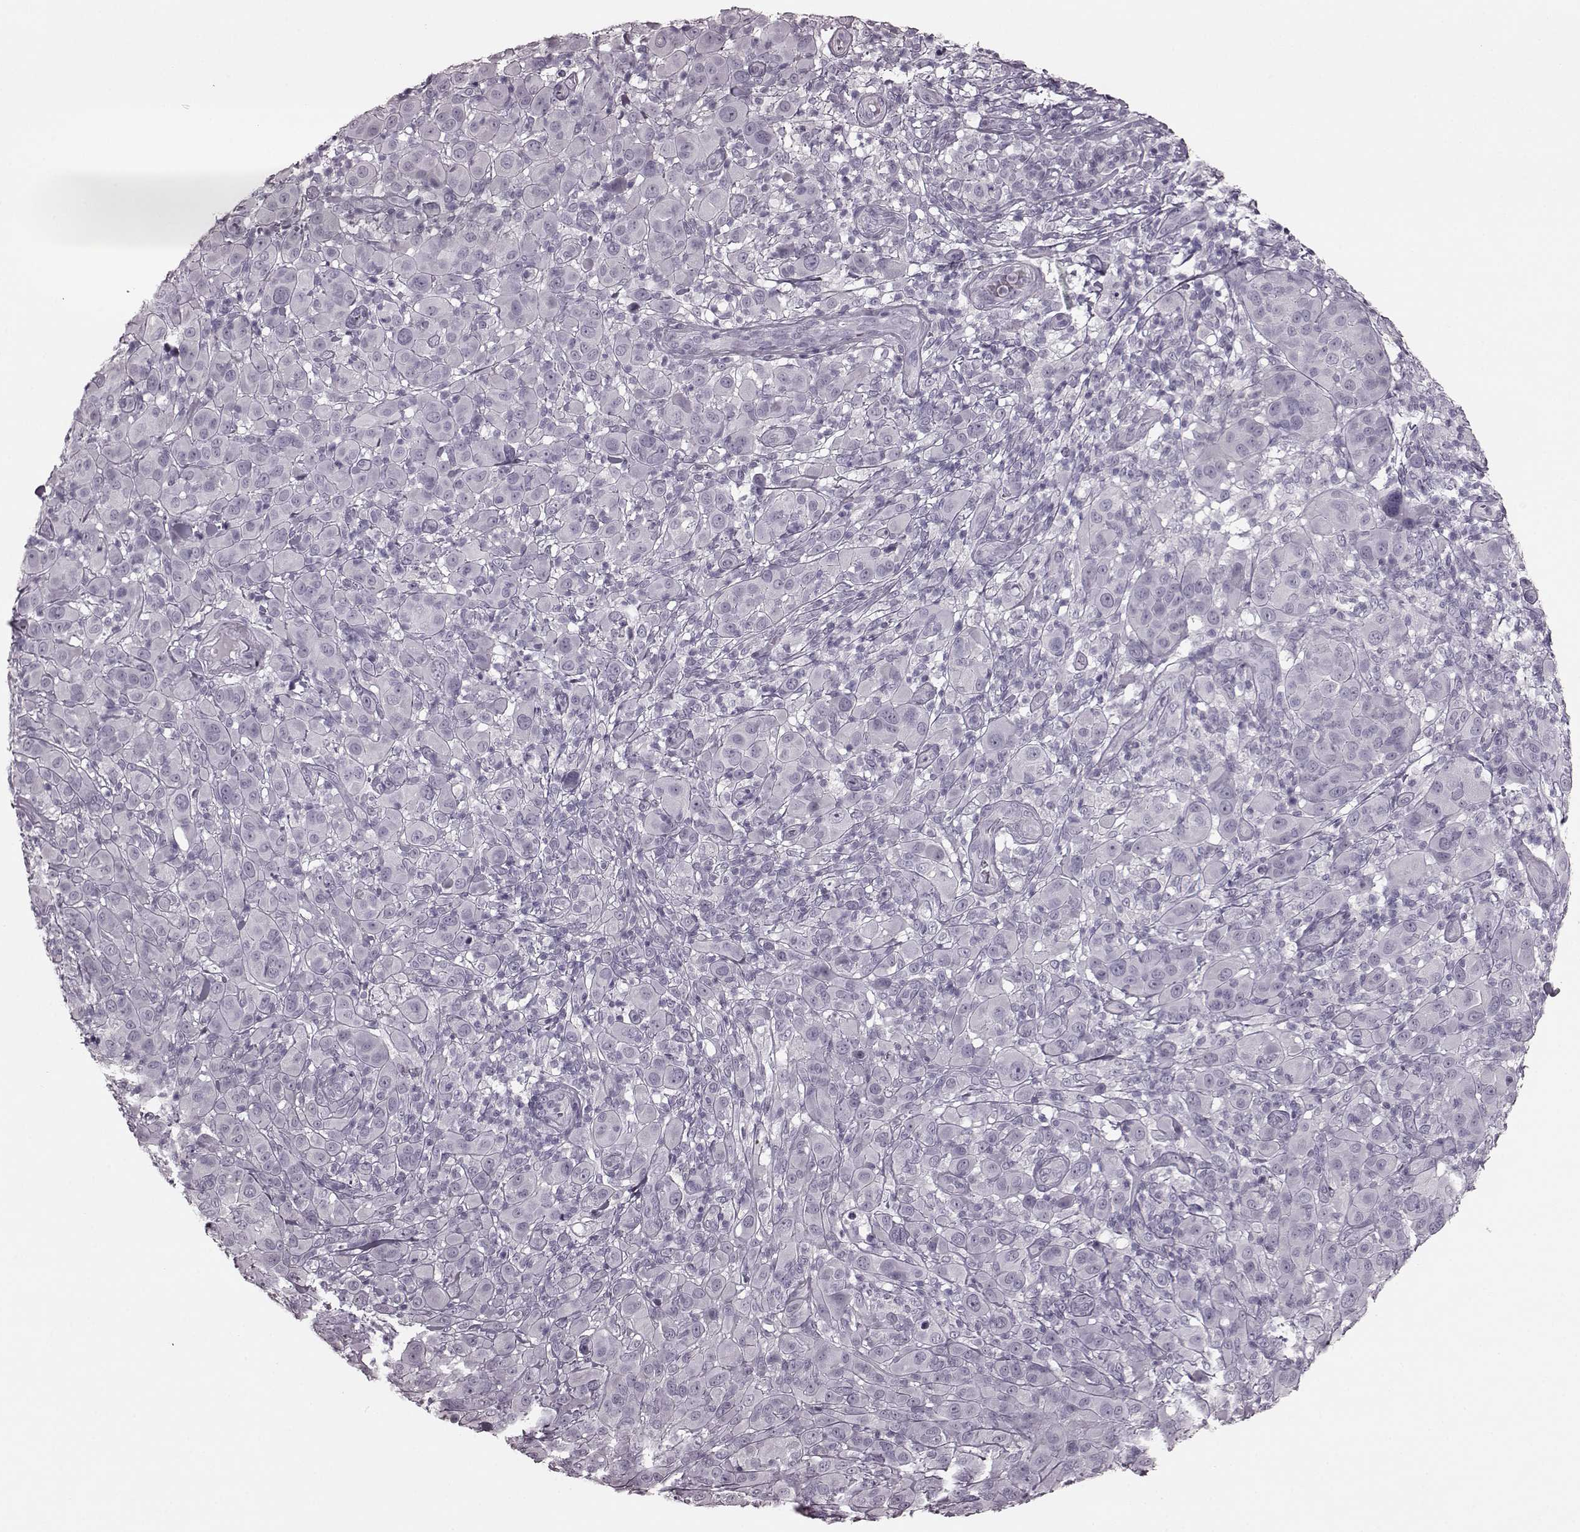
{"staining": {"intensity": "negative", "quantity": "none", "location": "none"}, "tissue": "melanoma", "cell_type": "Tumor cells", "image_type": "cancer", "snomed": [{"axis": "morphology", "description": "Malignant melanoma, NOS"}, {"axis": "topography", "description": "Skin"}], "caption": "A high-resolution image shows IHC staining of malignant melanoma, which reveals no significant expression in tumor cells.", "gene": "TRPM1", "patient": {"sex": "female", "age": 87}}